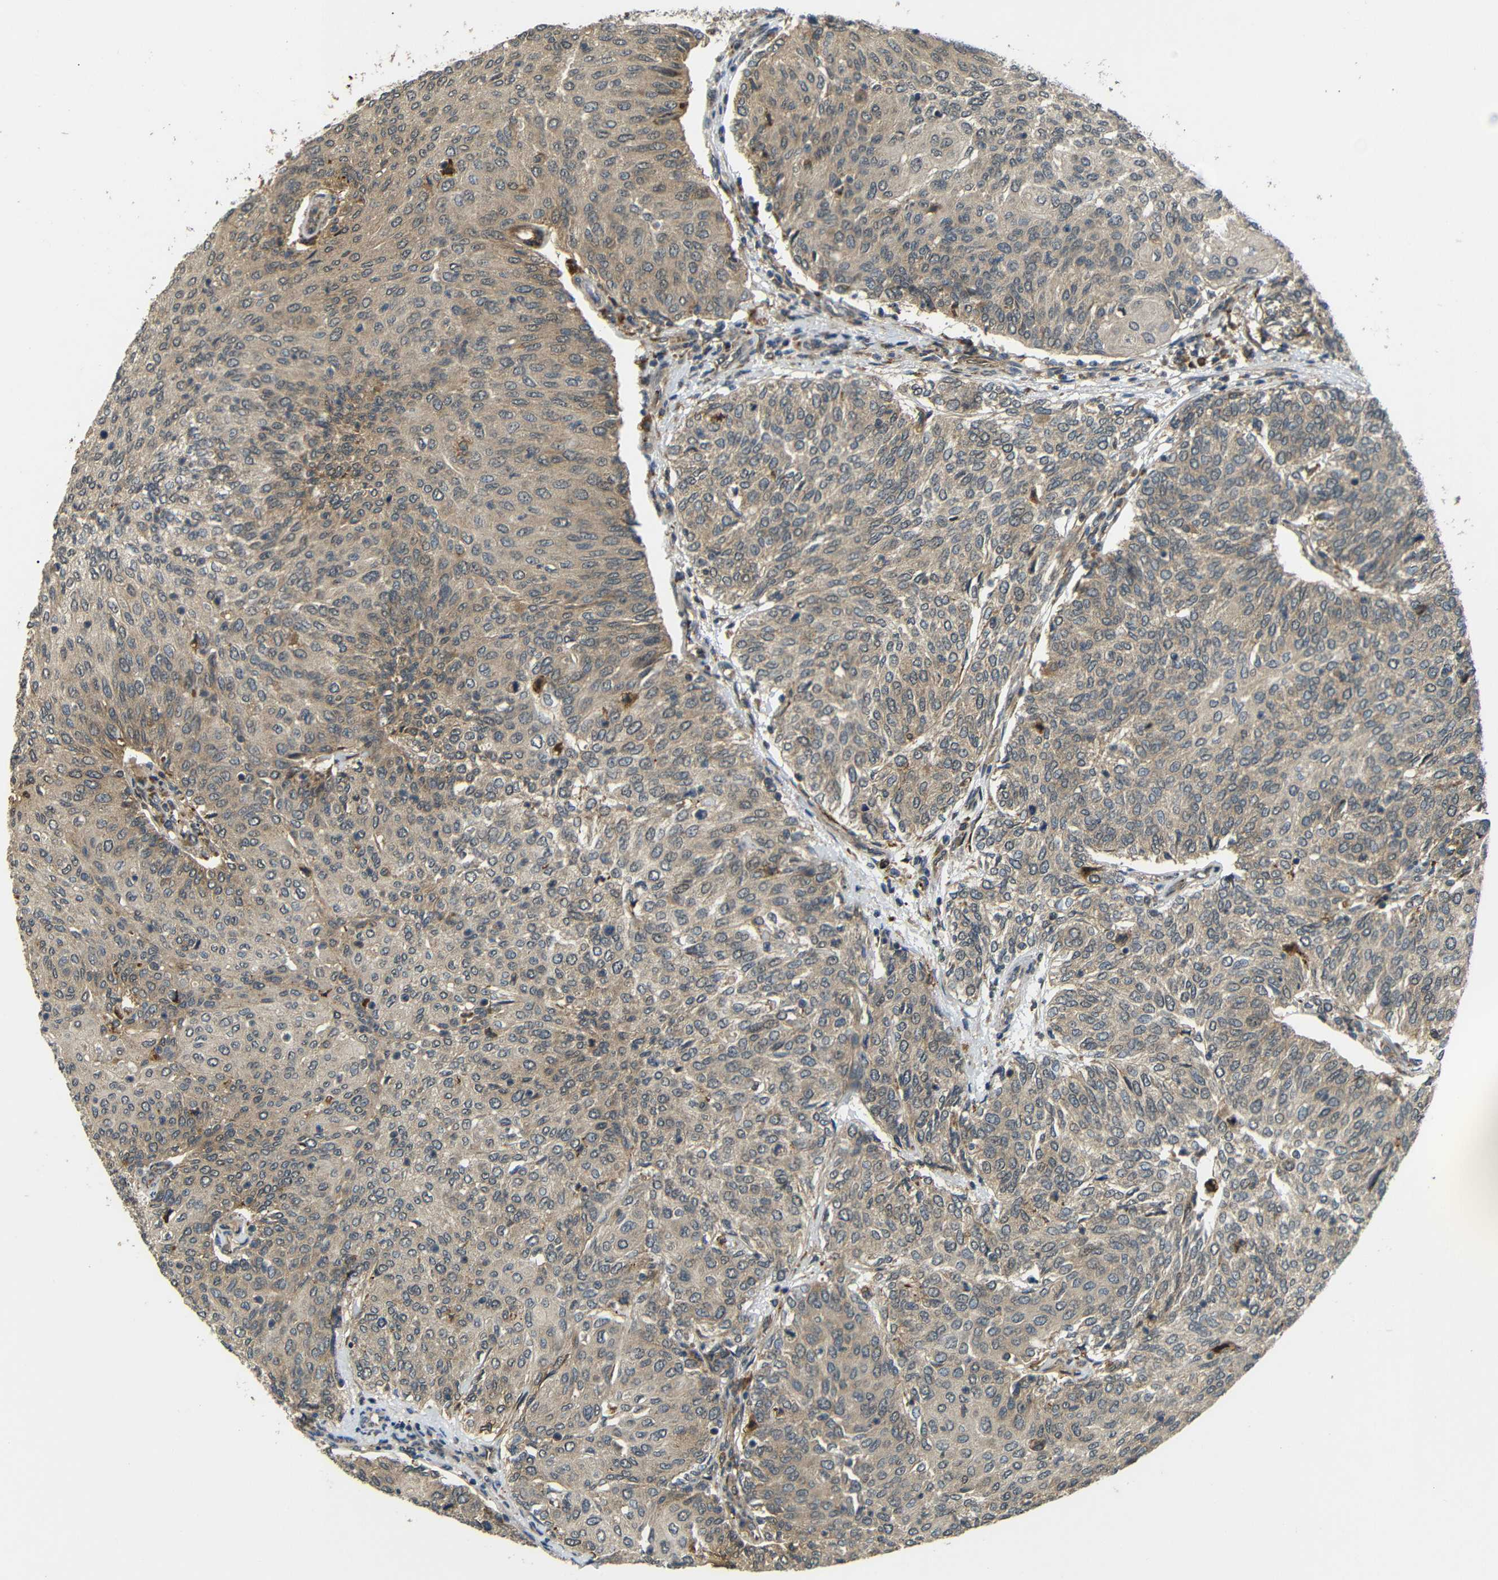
{"staining": {"intensity": "weak", "quantity": "25%-75%", "location": "cytoplasmic/membranous"}, "tissue": "urothelial cancer", "cell_type": "Tumor cells", "image_type": "cancer", "snomed": [{"axis": "morphology", "description": "Urothelial carcinoma, Low grade"}, {"axis": "topography", "description": "Urinary bladder"}], "caption": "Brown immunohistochemical staining in urothelial carcinoma (low-grade) demonstrates weak cytoplasmic/membranous positivity in approximately 25%-75% of tumor cells.", "gene": "EPHB2", "patient": {"sex": "female", "age": 79}}